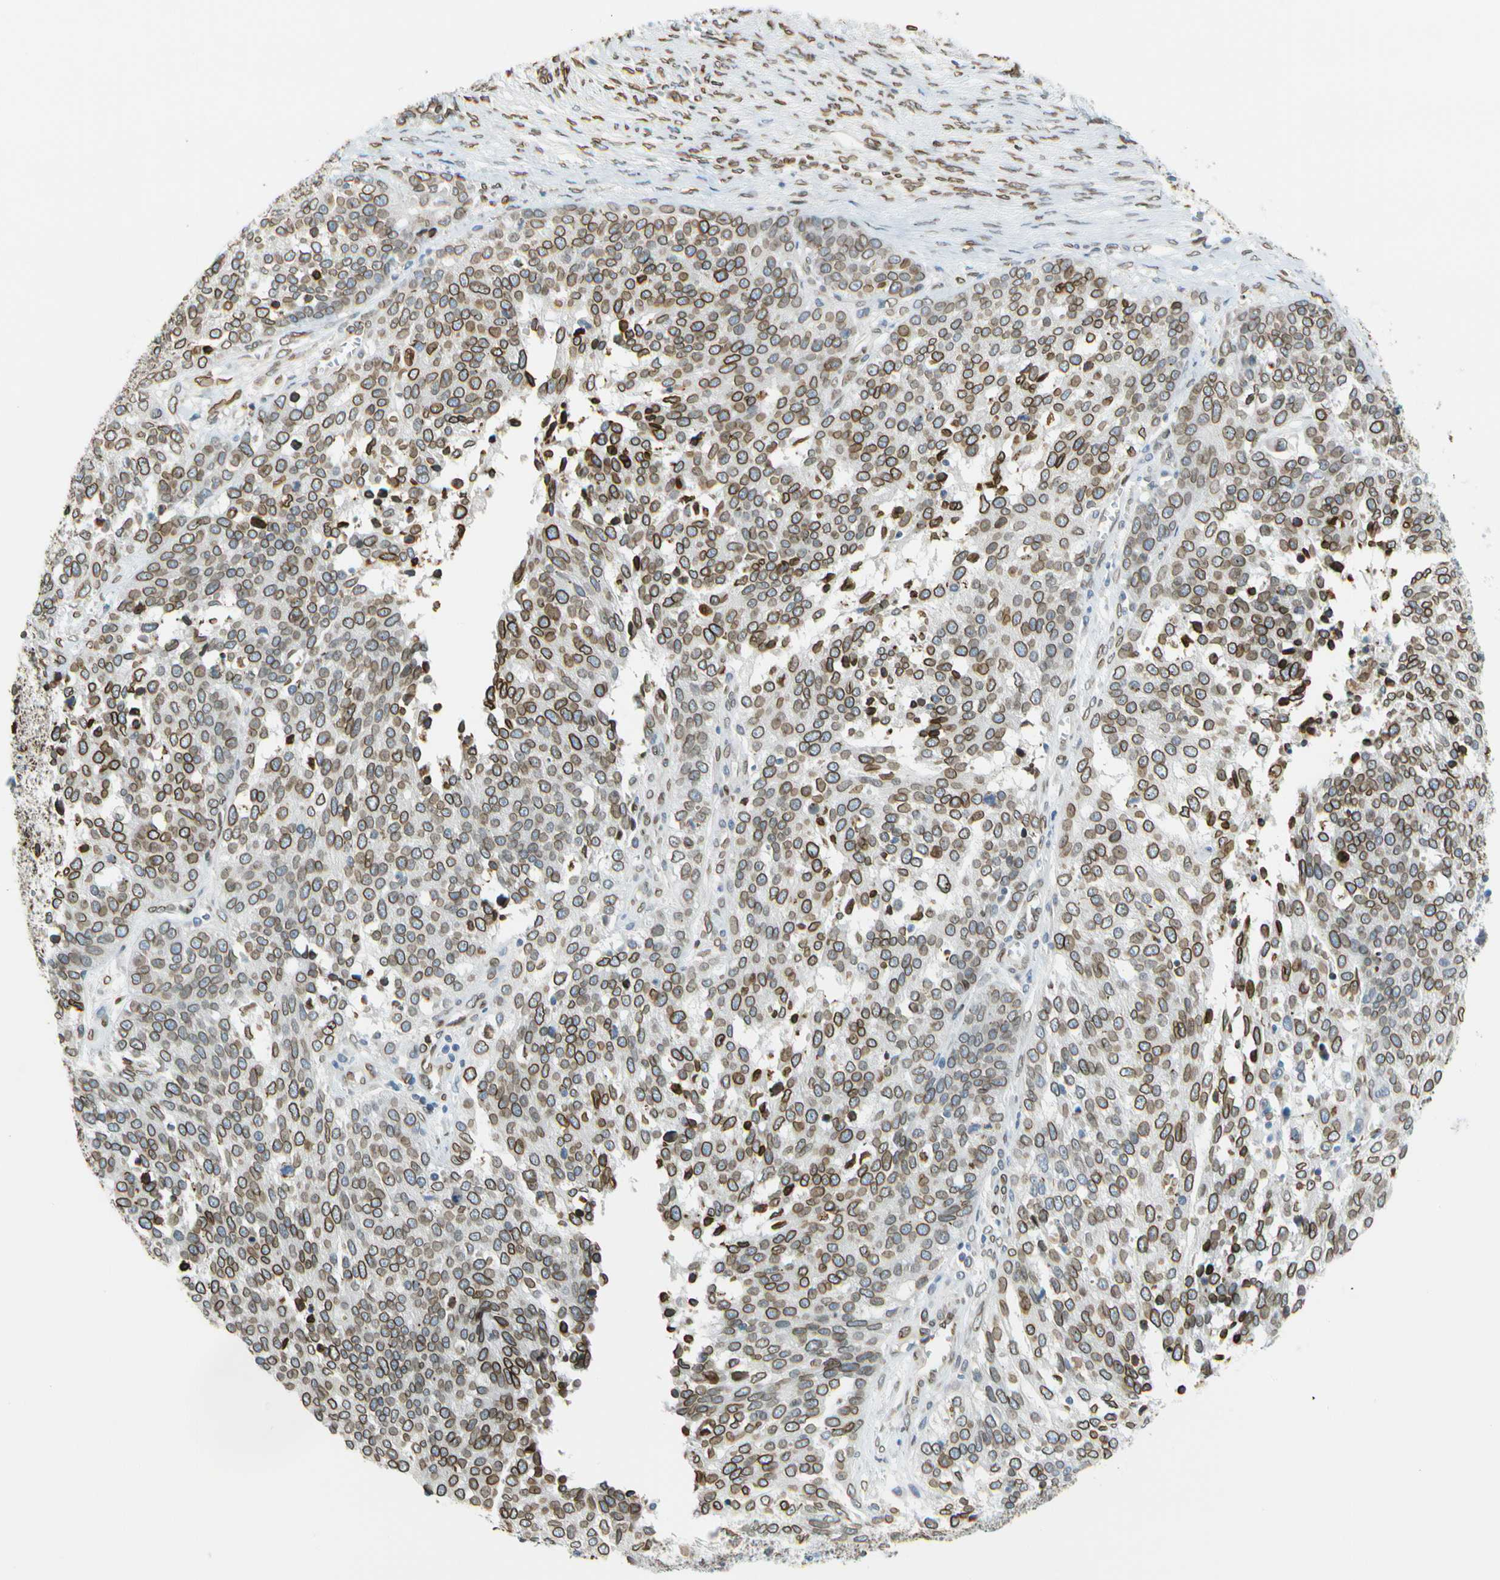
{"staining": {"intensity": "moderate", "quantity": ">75%", "location": "cytoplasmic/membranous,nuclear"}, "tissue": "ovarian cancer", "cell_type": "Tumor cells", "image_type": "cancer", "snomed": [{"axis": "morphology", "description": "Cystadenocarcinoma, serous, NOS"}, {"axis": "topography", "description": "Ovary"}], "caption": "Protein analysis of ovarian cancer tissue shows moderate cytoplasmic/membranous and nuclear staining in about >75% of tumor cells.", "gene": "SUN1", "patient": {"sex": "female", "age": 44}}